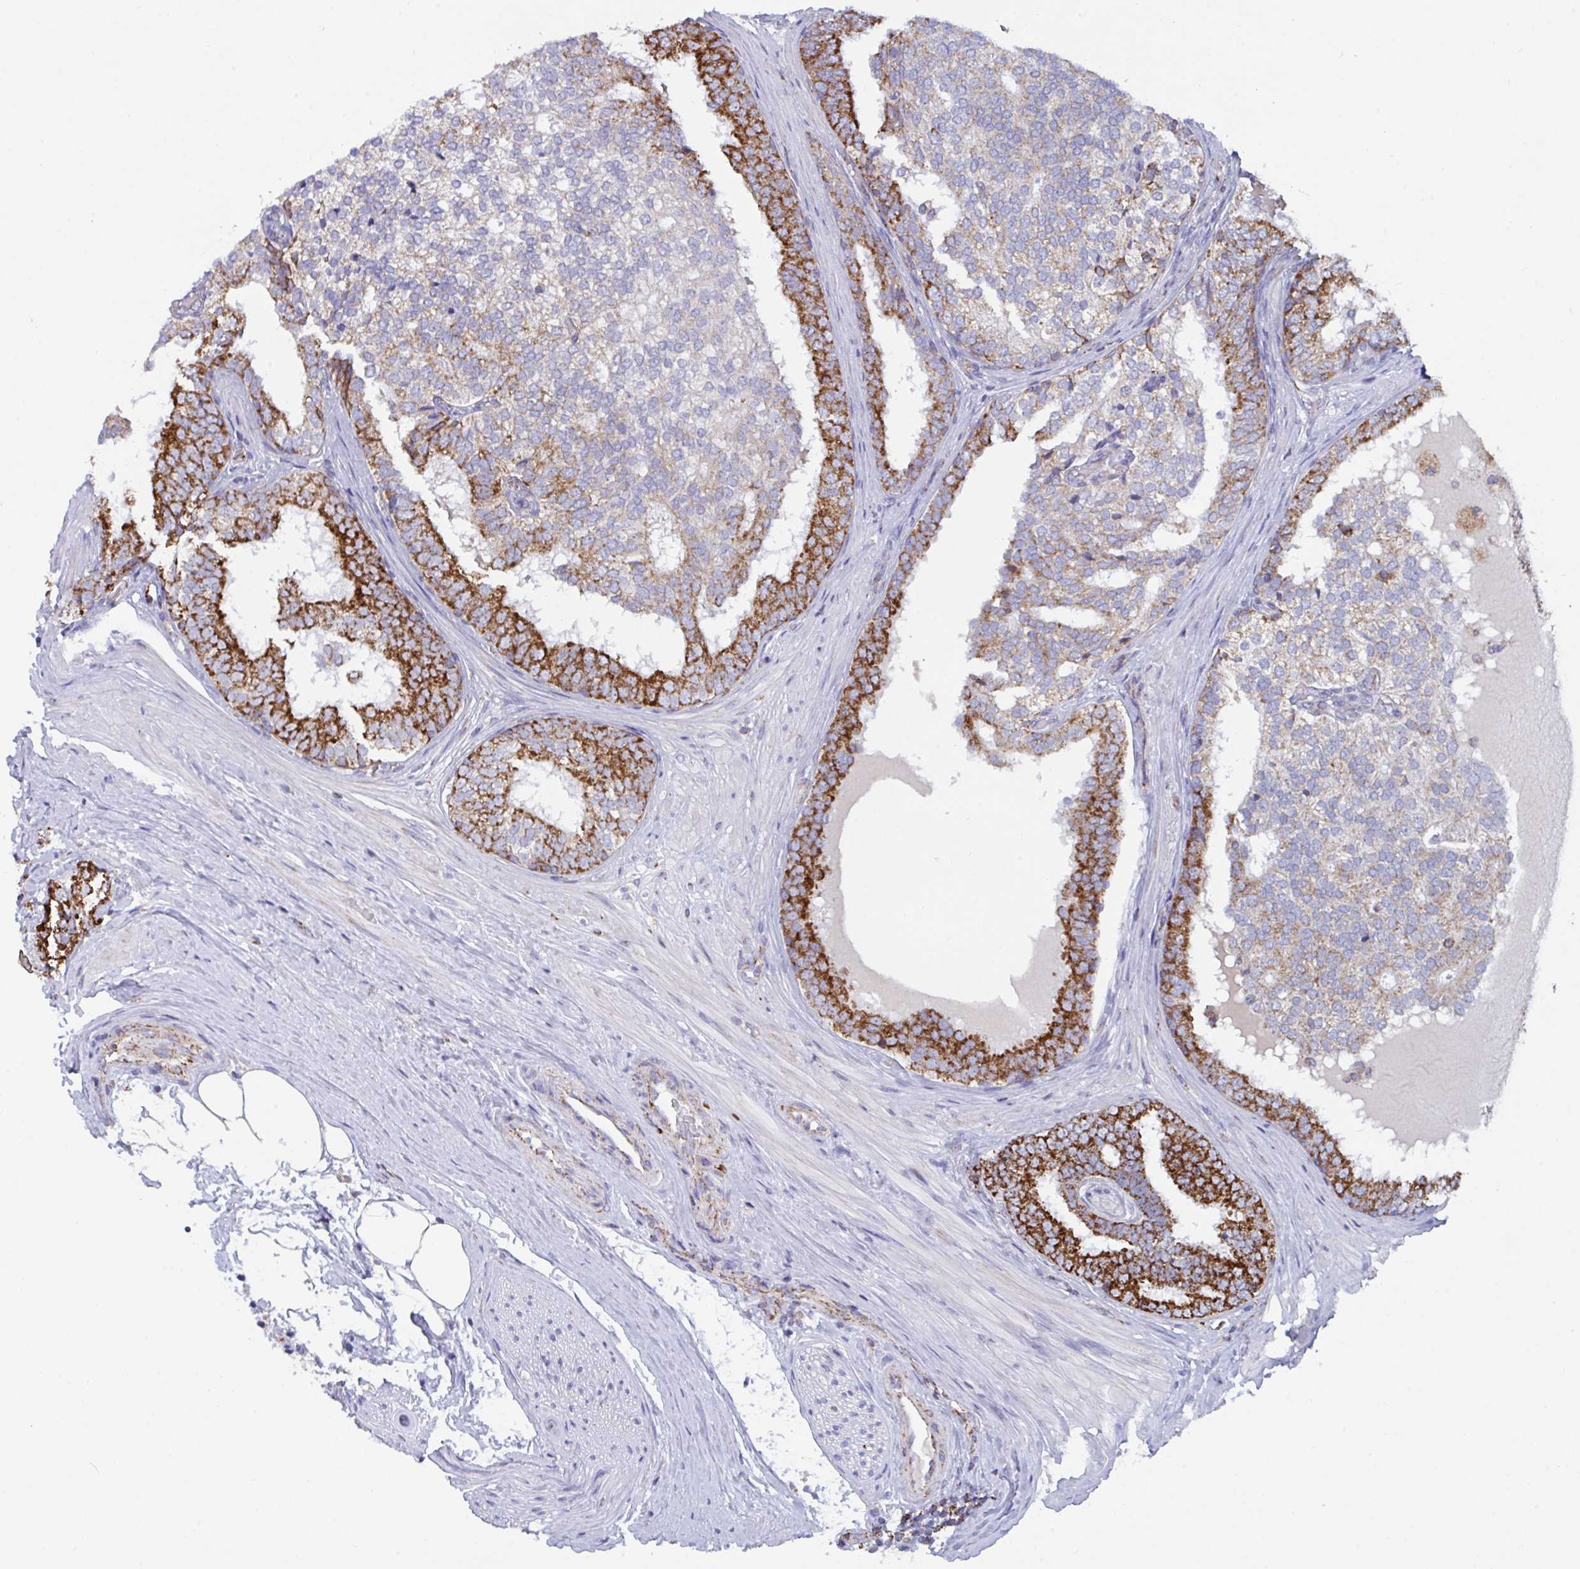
{"staining": {"intensity": "strong", "quantity": "25%-75%", "location": "cytoplasmic/membranous"}, "tissue": "prostate cancer", "cell_type": "Tumor cells", "image_type": "cancer", "snomed": [{"axis": "morphology", "description": "Adenocarcinoma, High grade"}, {"axis": "topography", "description": "Prostate"}], "caption": "The photomicrograph displays staining of prostate adenocarcinoma (high-grade), revealing strong cytoplasmic/membranous protein positivity (brown color) within tumor cells.", "gene": "BCAT2", "patient": {"sex": "male", "age": 72}}